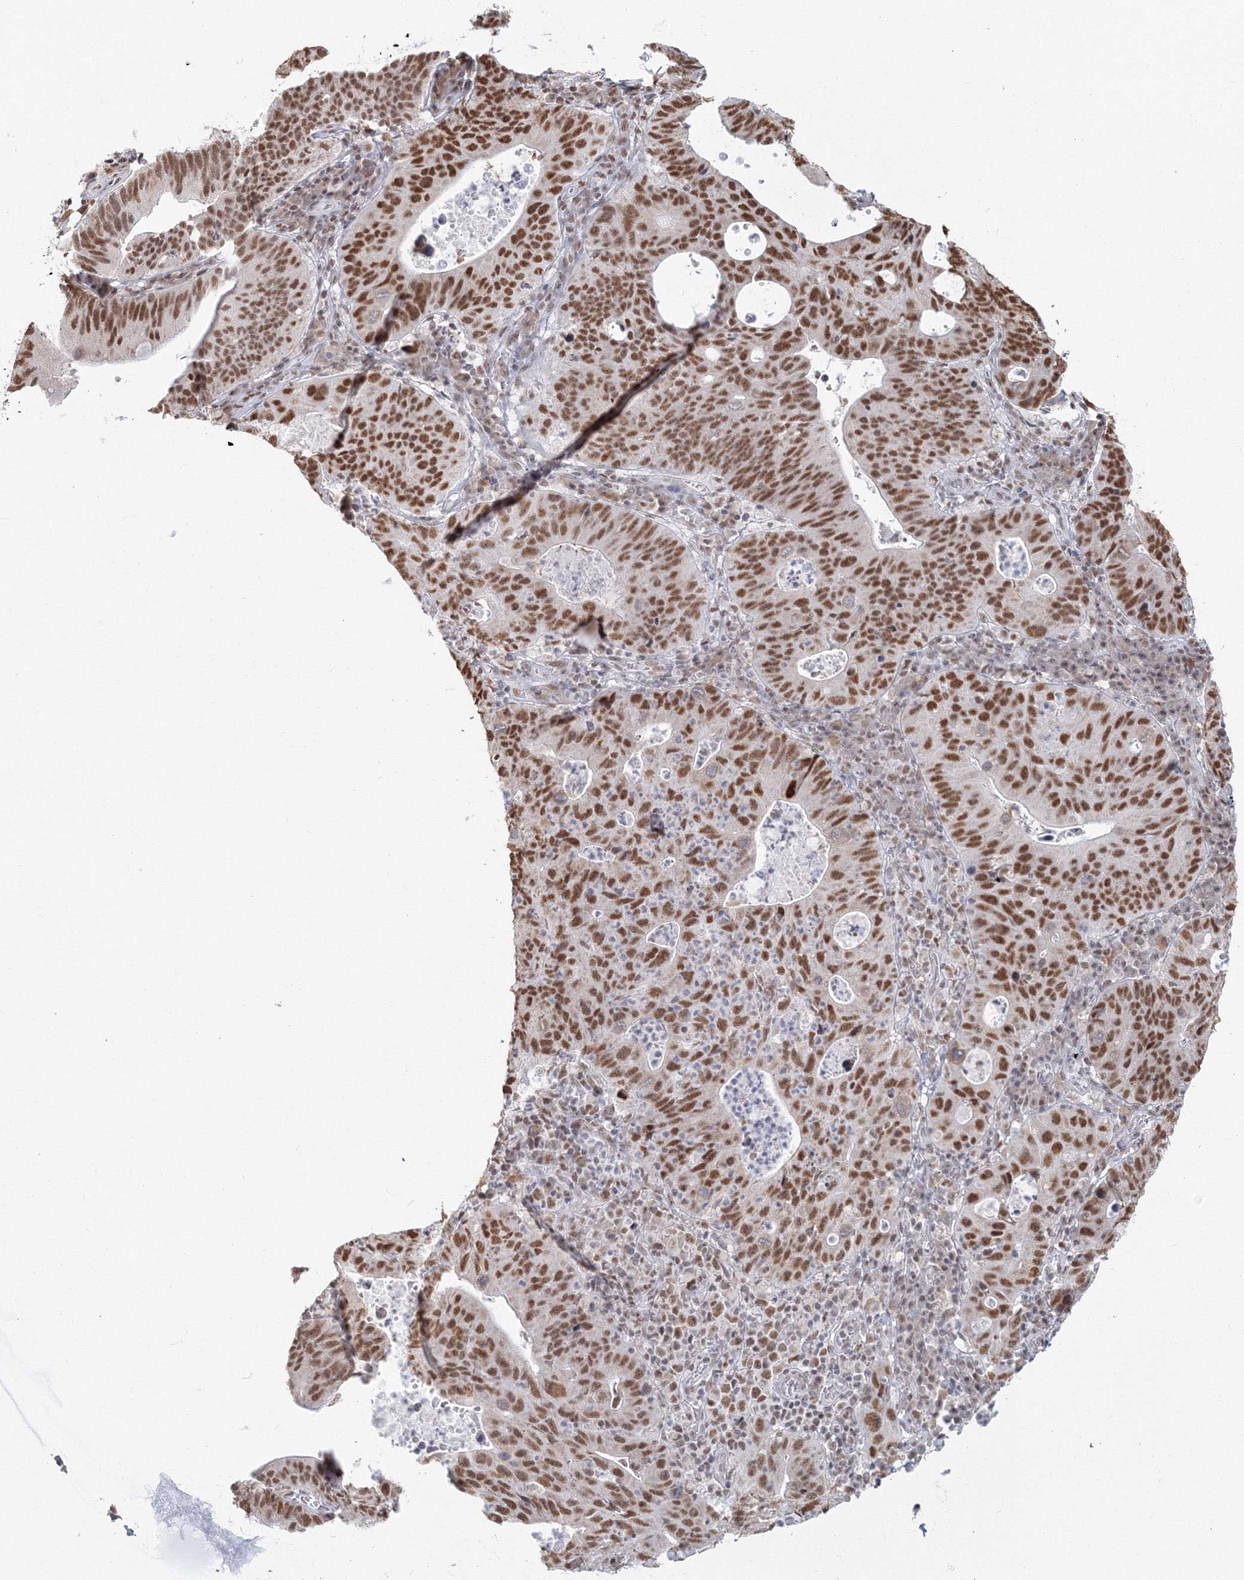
{"staining": {"intensity": "strong", "quantity": ">75%", "location": "nuclear"}, "tissue": "stomach cancer", "cell_type": "Tumor cells", "image_type": "cancer", "snomed": [{"axis": "morphology", "description": "Adenocarcinoma, NOS"}, {"axis": "topography", "description": "Stomach"}], "caption": "A photomicrograph of human adenocarcinoma (stomach) stained for a protein reveals strong nuclear brown staining in tumor cells. (IHC, brightfield microscopy, high magnification).", "gene": "PPP4R2", "patient": {"sex": "male", "age": 59}}